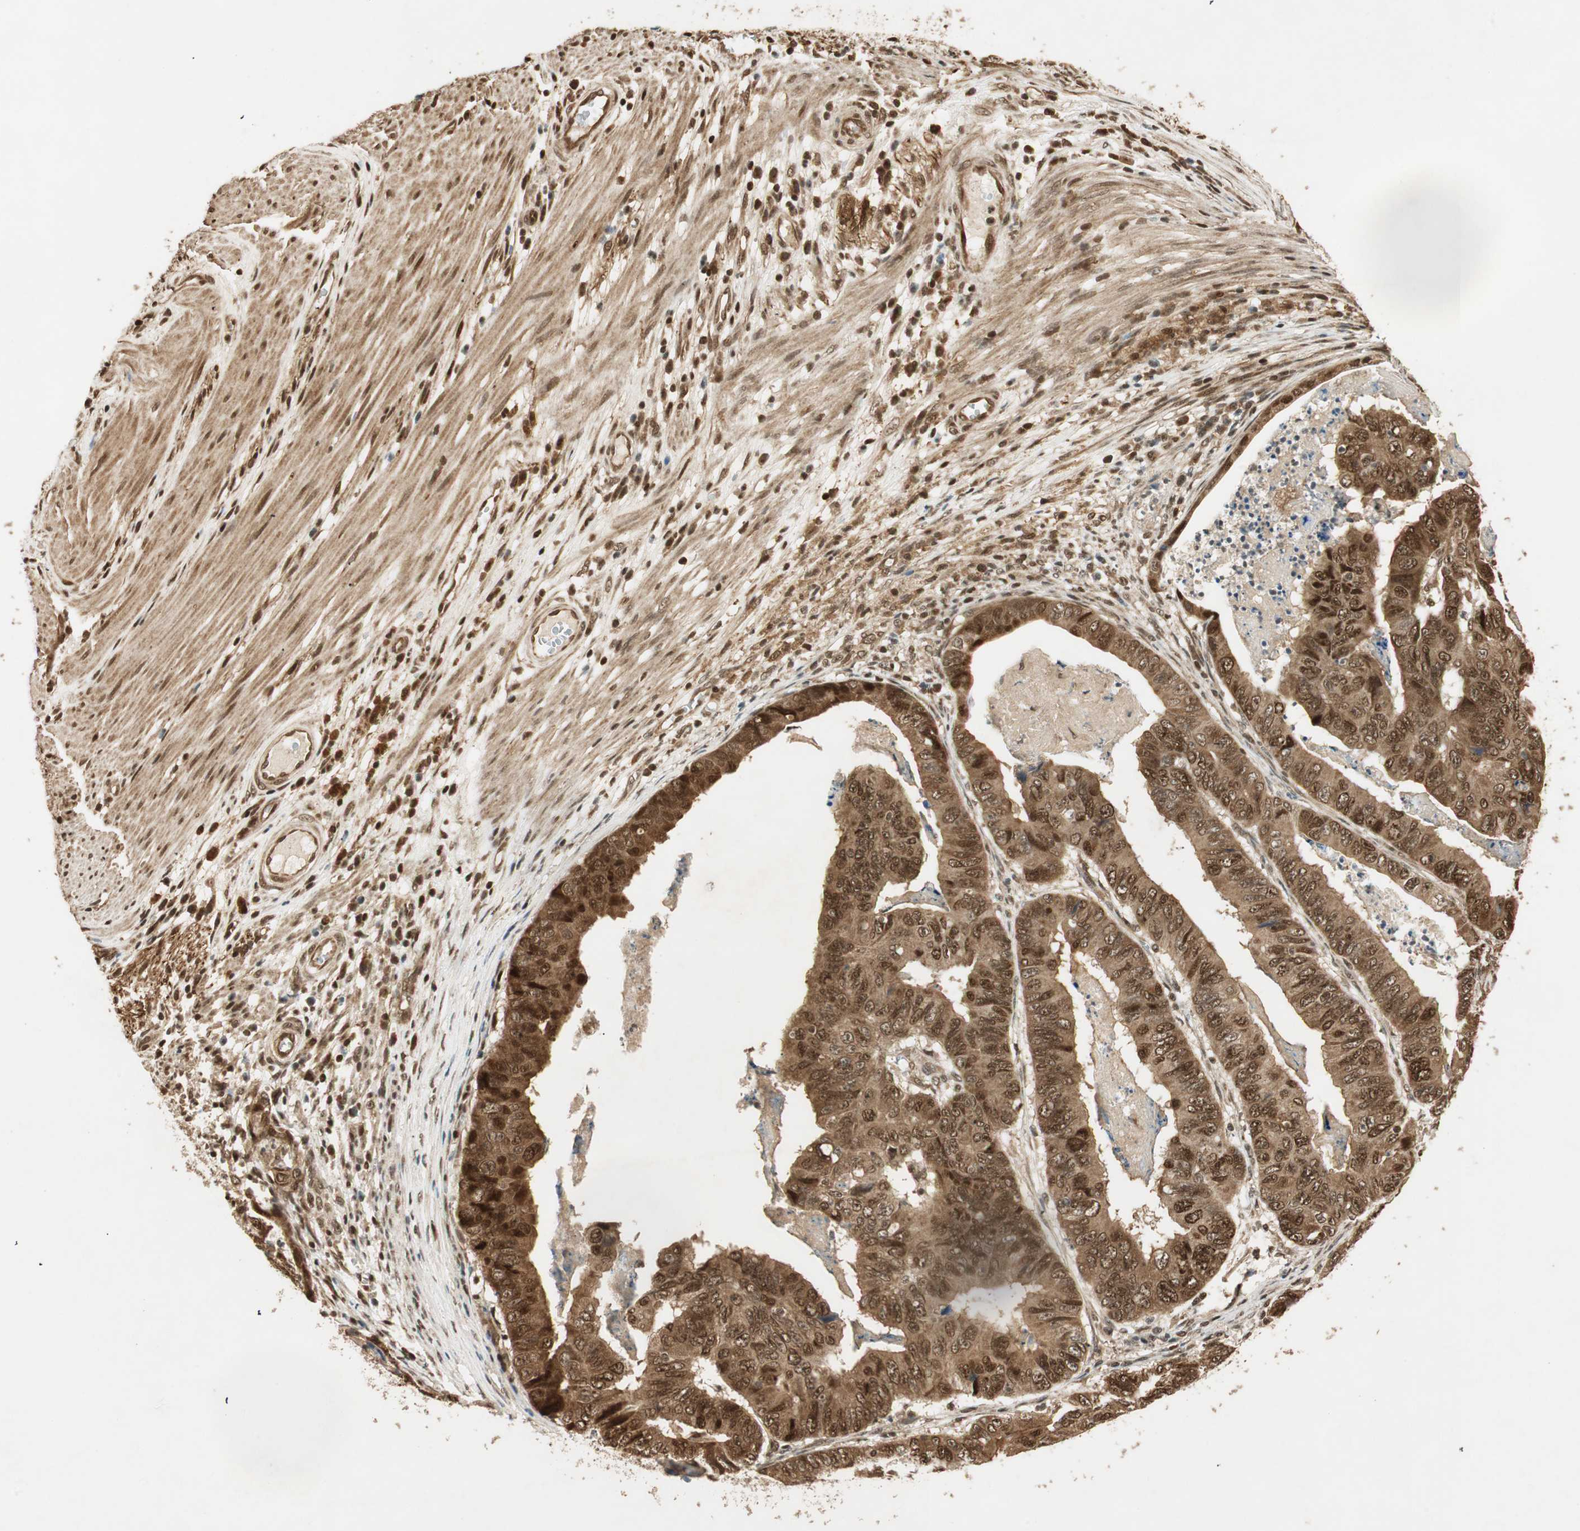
{"staining": {"intensity": "strong", "quantity": ">75%", "location": "cytoplasmic/membranous,nuclear"}, "tissue": "stomach cancer", "cell_type": "Tumor cells", "image_type": "cancer", "snomed": [{"axis": "morphology", "description": "Adenocarcinoma, NOS"}, {"axis": "topography", "description": "Stomach, lower"}], "caption": "DAB immunohistochemical staining of human stomach cancer exhibits strong cytoplasmic/membranous and nuclear protein staining in about >75% of tumor cells.", "gene": "RPA3", "patient": {"sex": "male", "age": 77}}